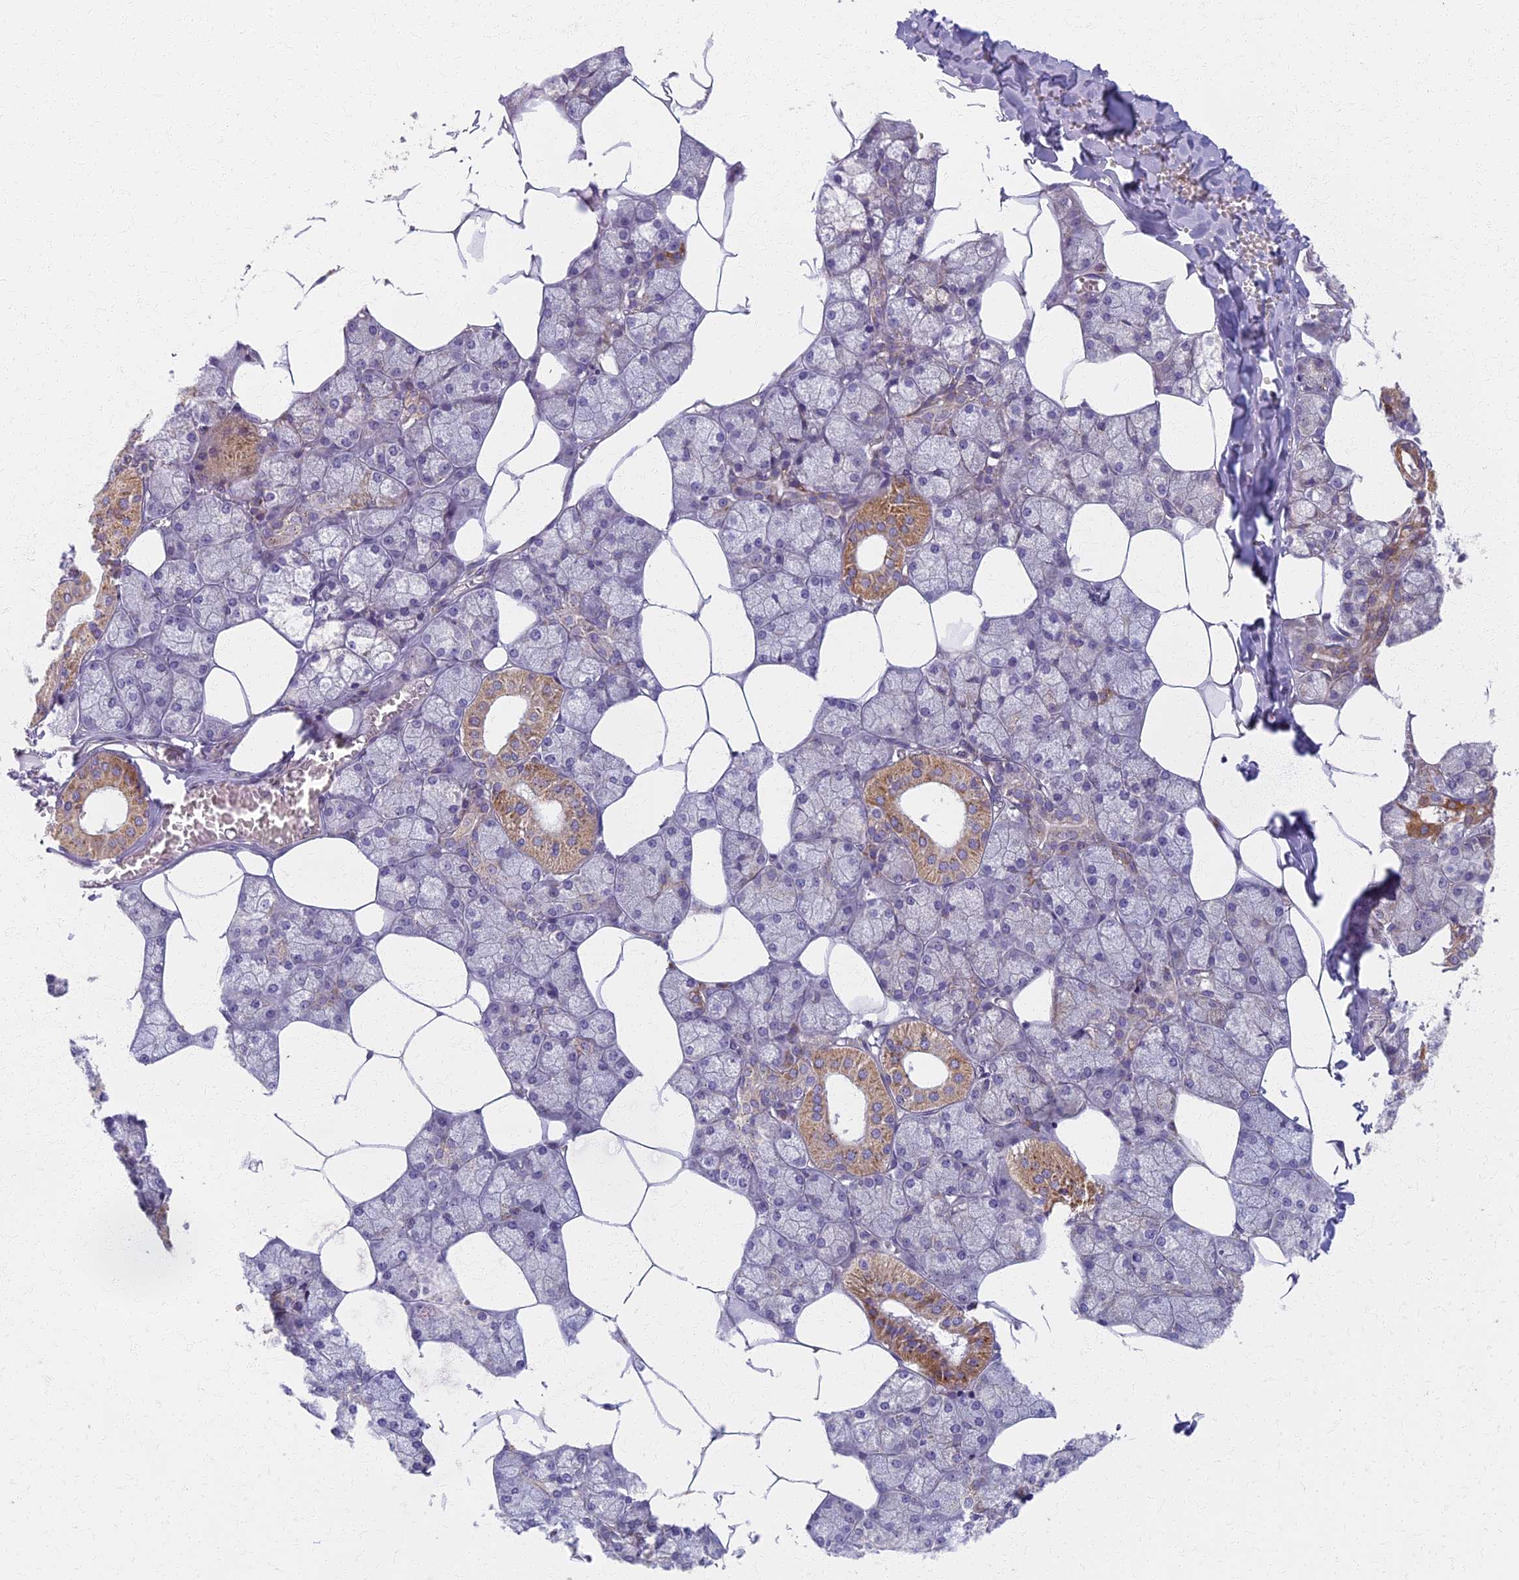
{"staining": {"intensity": "strong", "quantity": "<25%", "location": "cytoplasmic/membranous"}, "tissue": "salivary gland", "cell_type": "Glandular cells", "image_type": "normal", "snomed": [{"axis": "morphology", "description": "Normal tissue, NOS"}, {"axis": "topography", "description": "Salivary gland"}], "caption": "The photomicrograph displays staining of benign salivary gland, revealing strong cytoplasmic/membranous protein positivity (brown color) within glandular cells.", "gene": "MRPS25", "patient": {"sex": "male", "age": 62}}